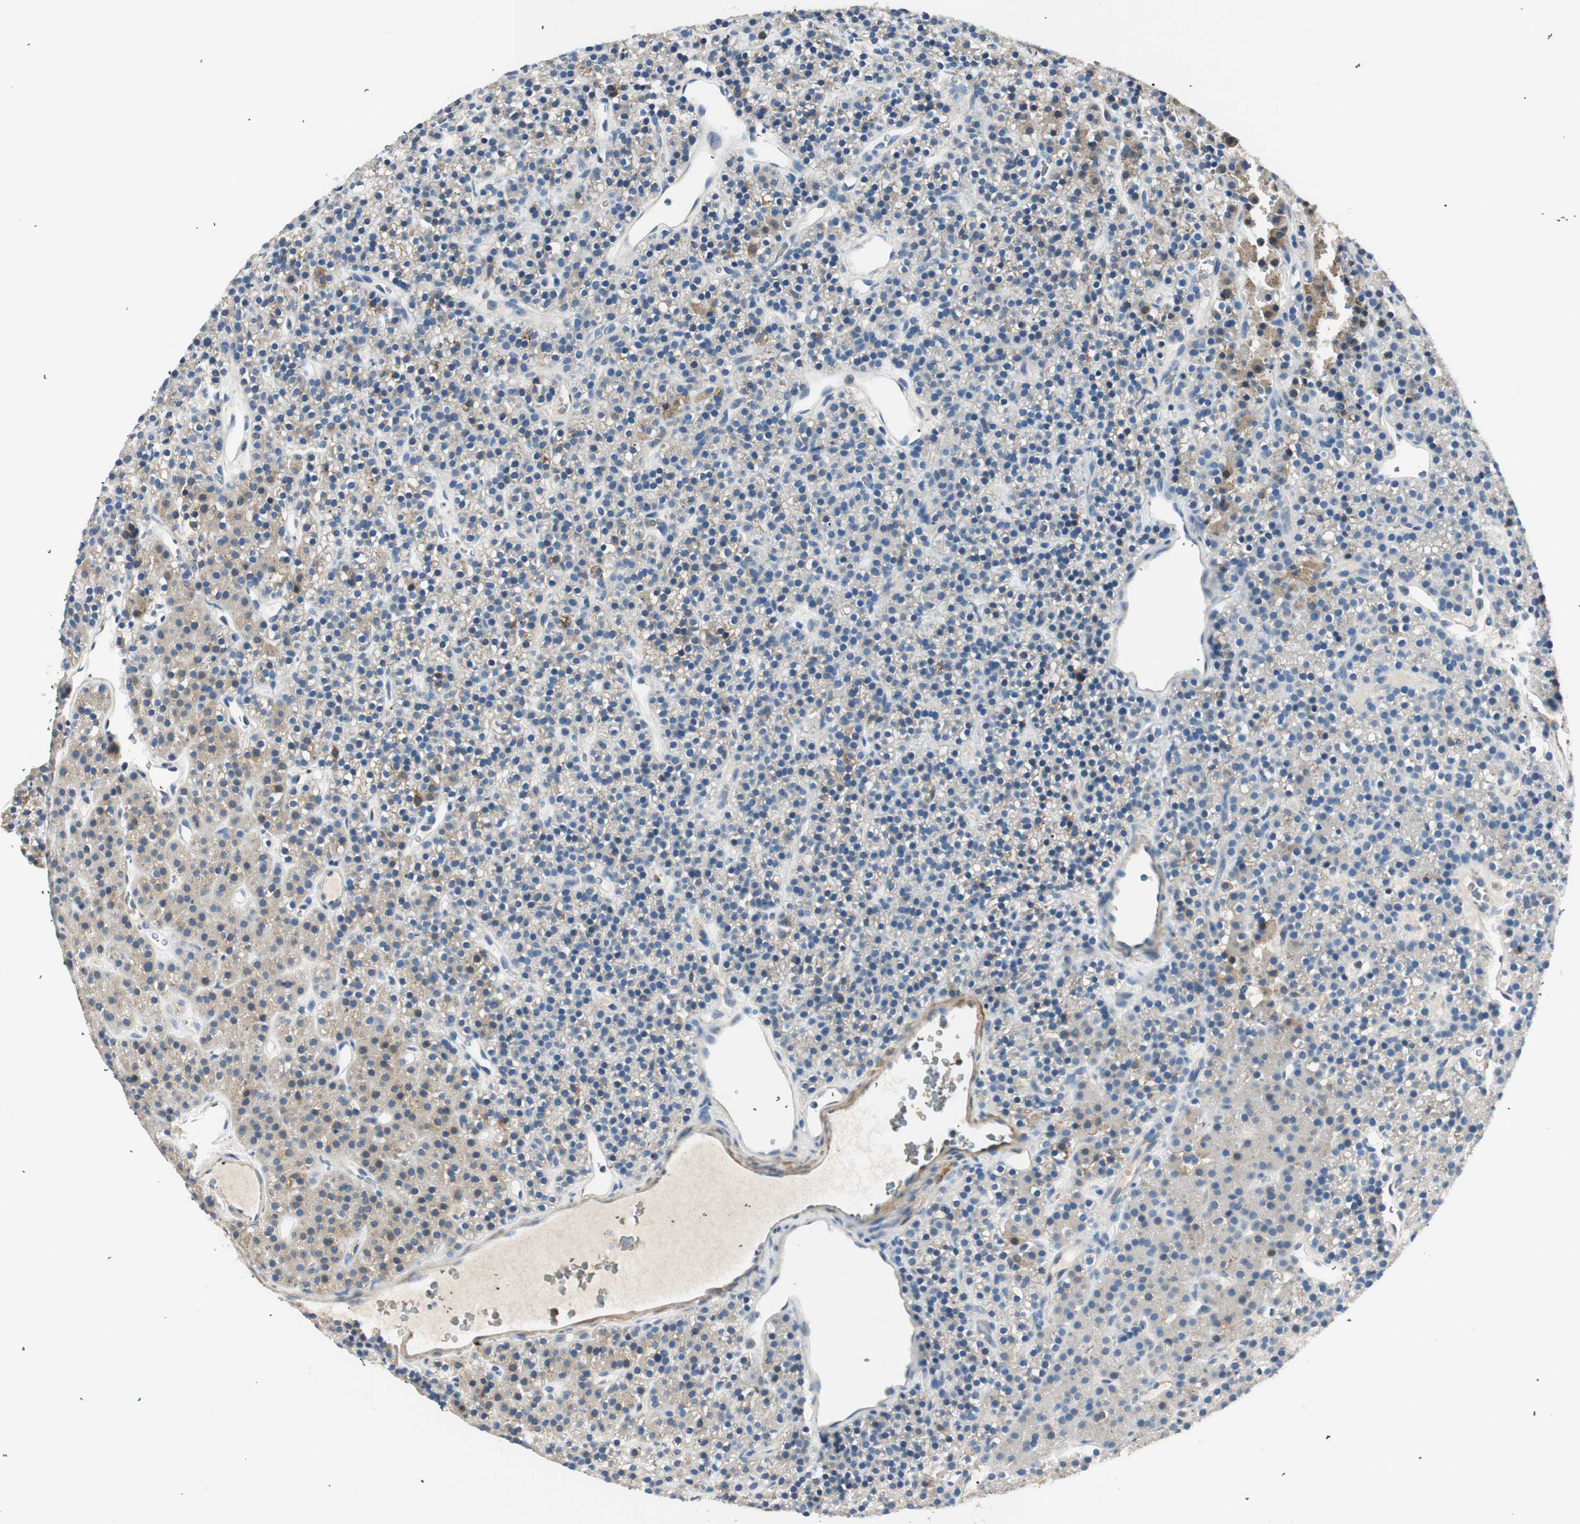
{"staining": {"intensity": "moderate", "quantity": "25%-75%", "location": "cytoplasmic/membranous"}, "tissue": "parathyroid gland", "cell_type": "Glandular cells", "image_type": "normal", "snomed": [{"axis": "morphology", "description": "Normal tissue, NOS"}, {"axis": "morphology", "description": "Hyperplasia, NOS"}, {"axis": "topography", "description": "Parathyroid gland"}], "caption": "The micrograph demonstrates a brown stain indicating the presence of a protein in the cytoplasmic/membranous of glandular cells in parathyroid gland.", "gene": "RORB", "patient": {"sex": "male", "age": 44}}